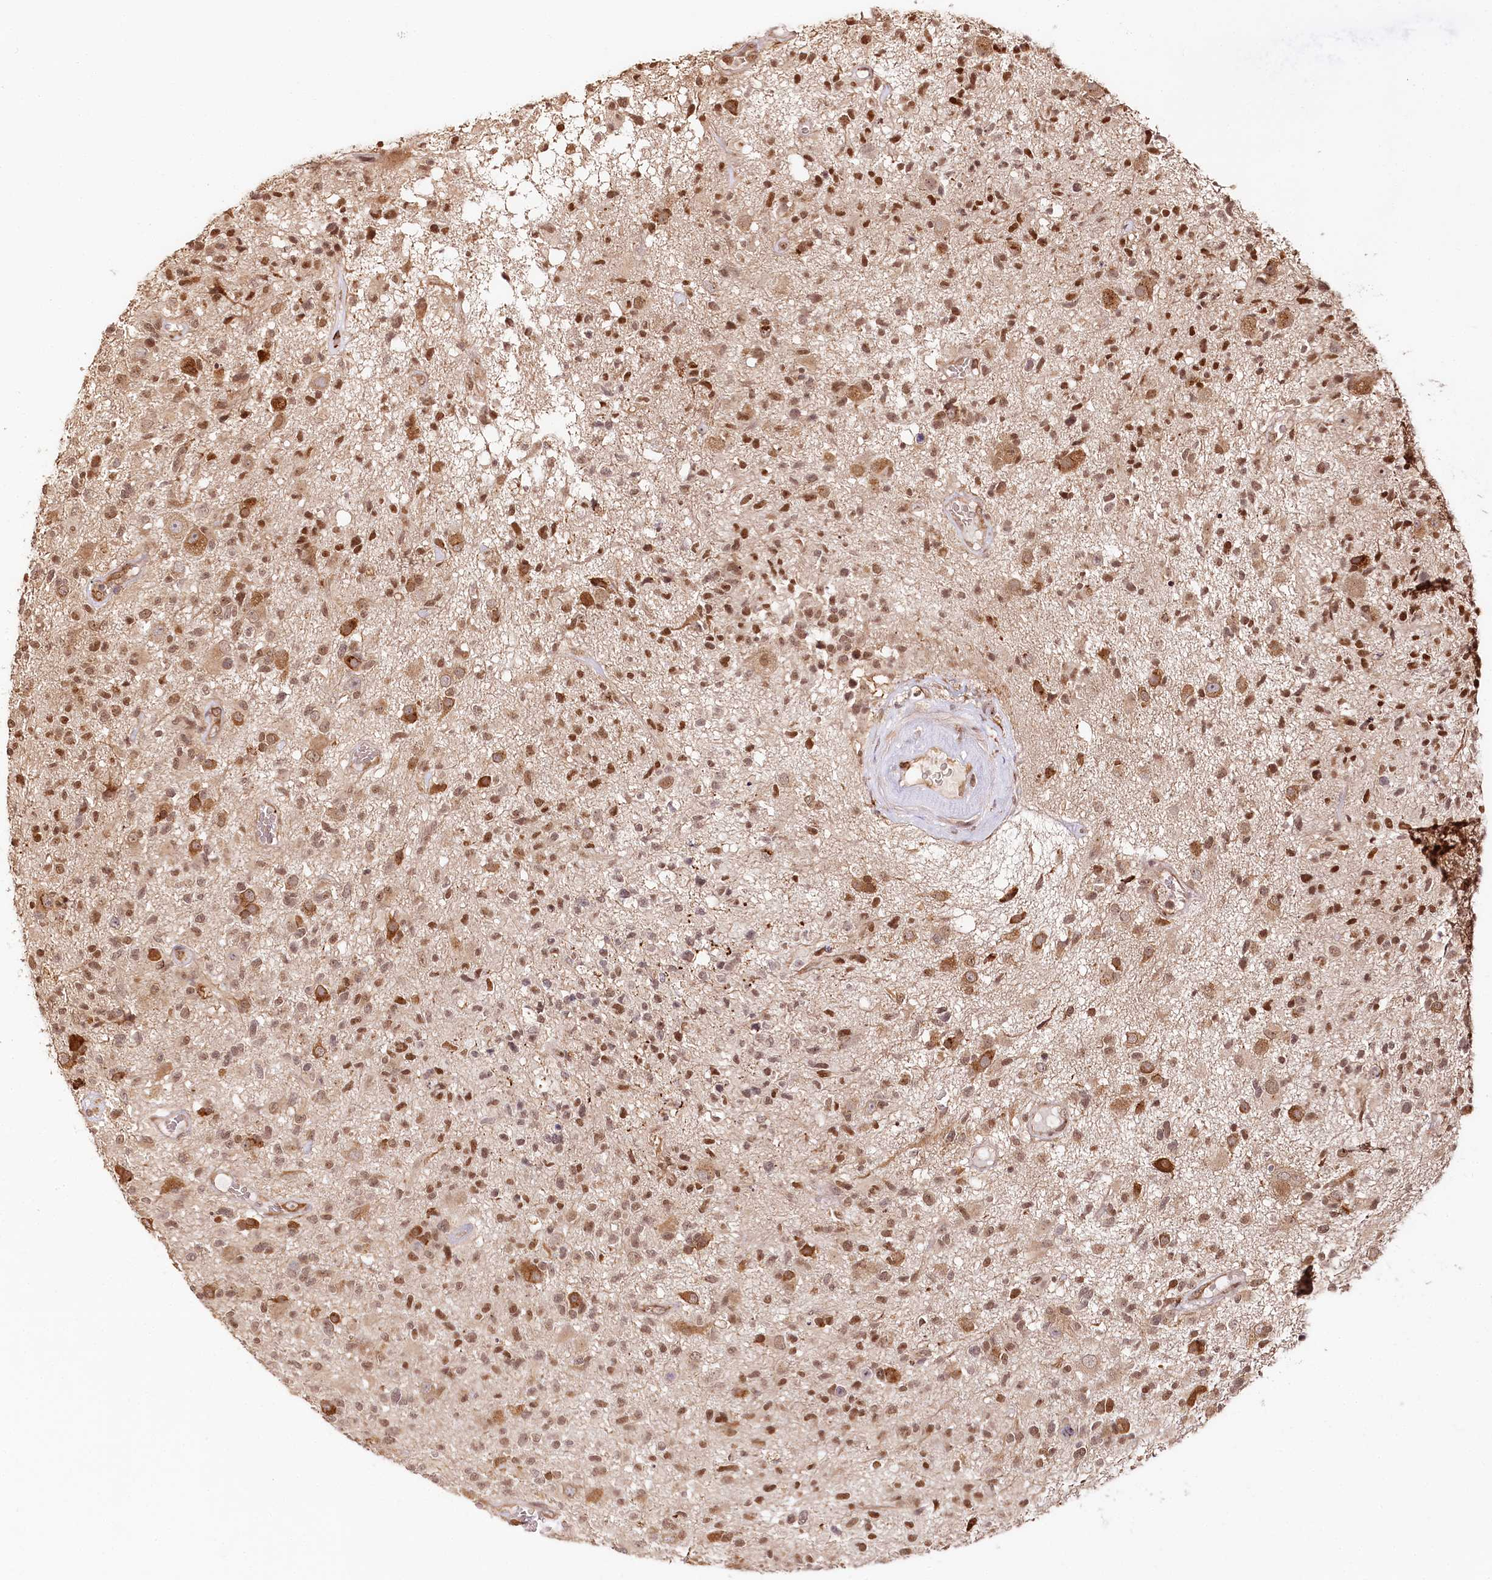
{"staining": {"intensity": "moderate", "quantity": ">75%", "location": "nuclear"}, "tissue": "glioma", "cell_type": "Tumor cells", "image_type": "cancer", "snomed": [{"axis": "morphology", "description": "Glioma, malignant, High grade"}, {"axis": "morphology", "description": "Glioblastoma, NOS"}, {"axis": "topography", "description": "Brain"}], "caption": "Human malignant high-grade glioma stained with a brown dye shows moderate nuclear positive staining in about >75% of tumor cells.", "gene": "ENSG00000144785", "patient": {"sex": "male", "age": 60}}